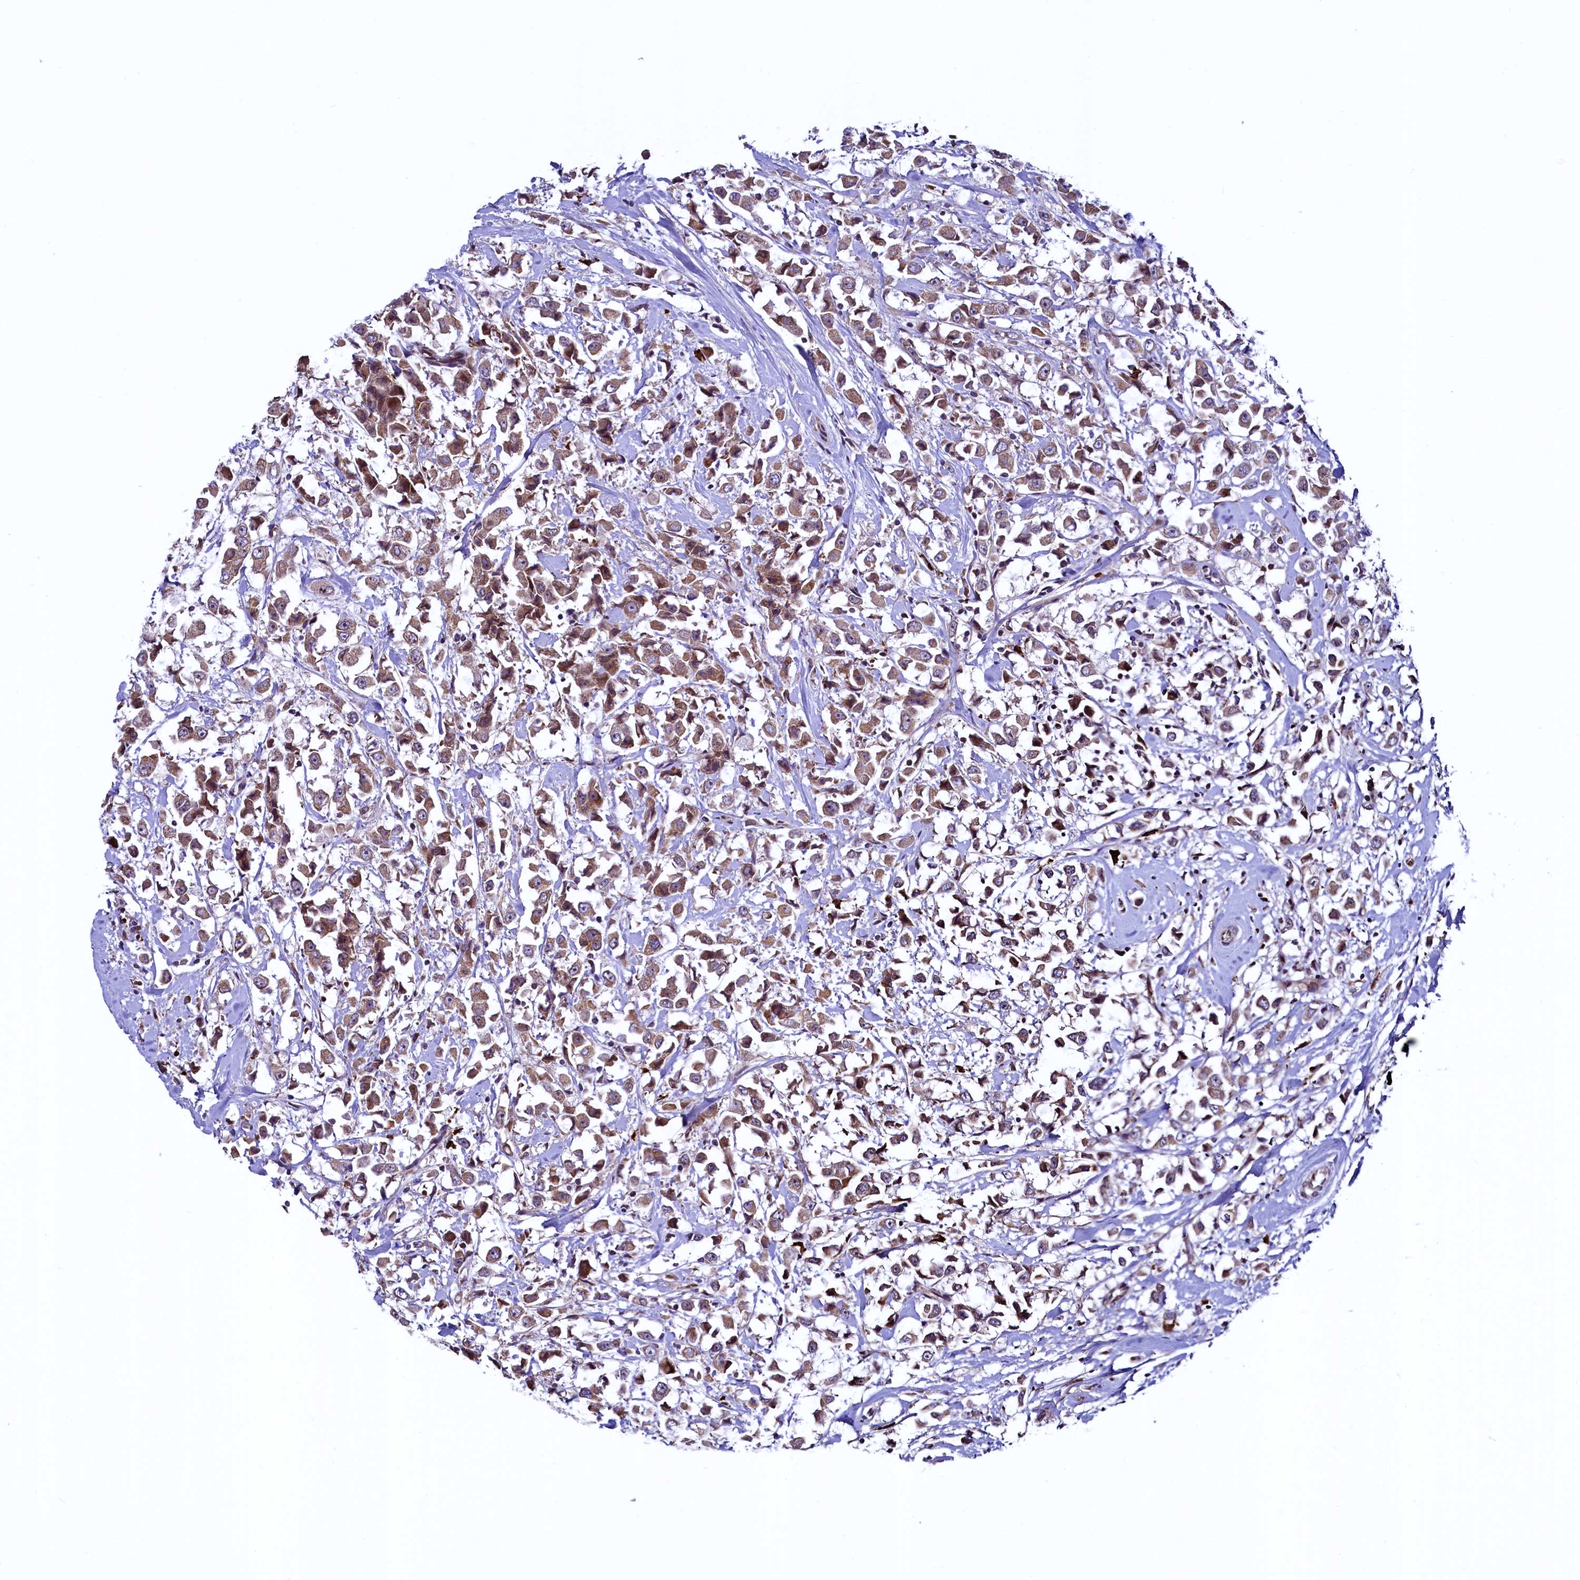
{"staining": {"intensity": "moderate", "quantity": ">75%", "location": "cytoplasmic/membranous"}, "tissue": "breast cancer", "cell_type": "Tumor cells", "image_type": "cancer", "snomed": [{"axis": "morphology", "description": "Duct carcinoma"}, {"axis": "topography", "description": "Breast"}], "caption": "Immunohistochemistry histopathology image of intraductal carcinoma (breast) stained for a protein (brown), which demonstrates medium levels of moderate cytoplasmic/membranous staining in about >75% of tumor cells.", "gene": "RBFA", "patient": {"sex": "female", "age": 61}}